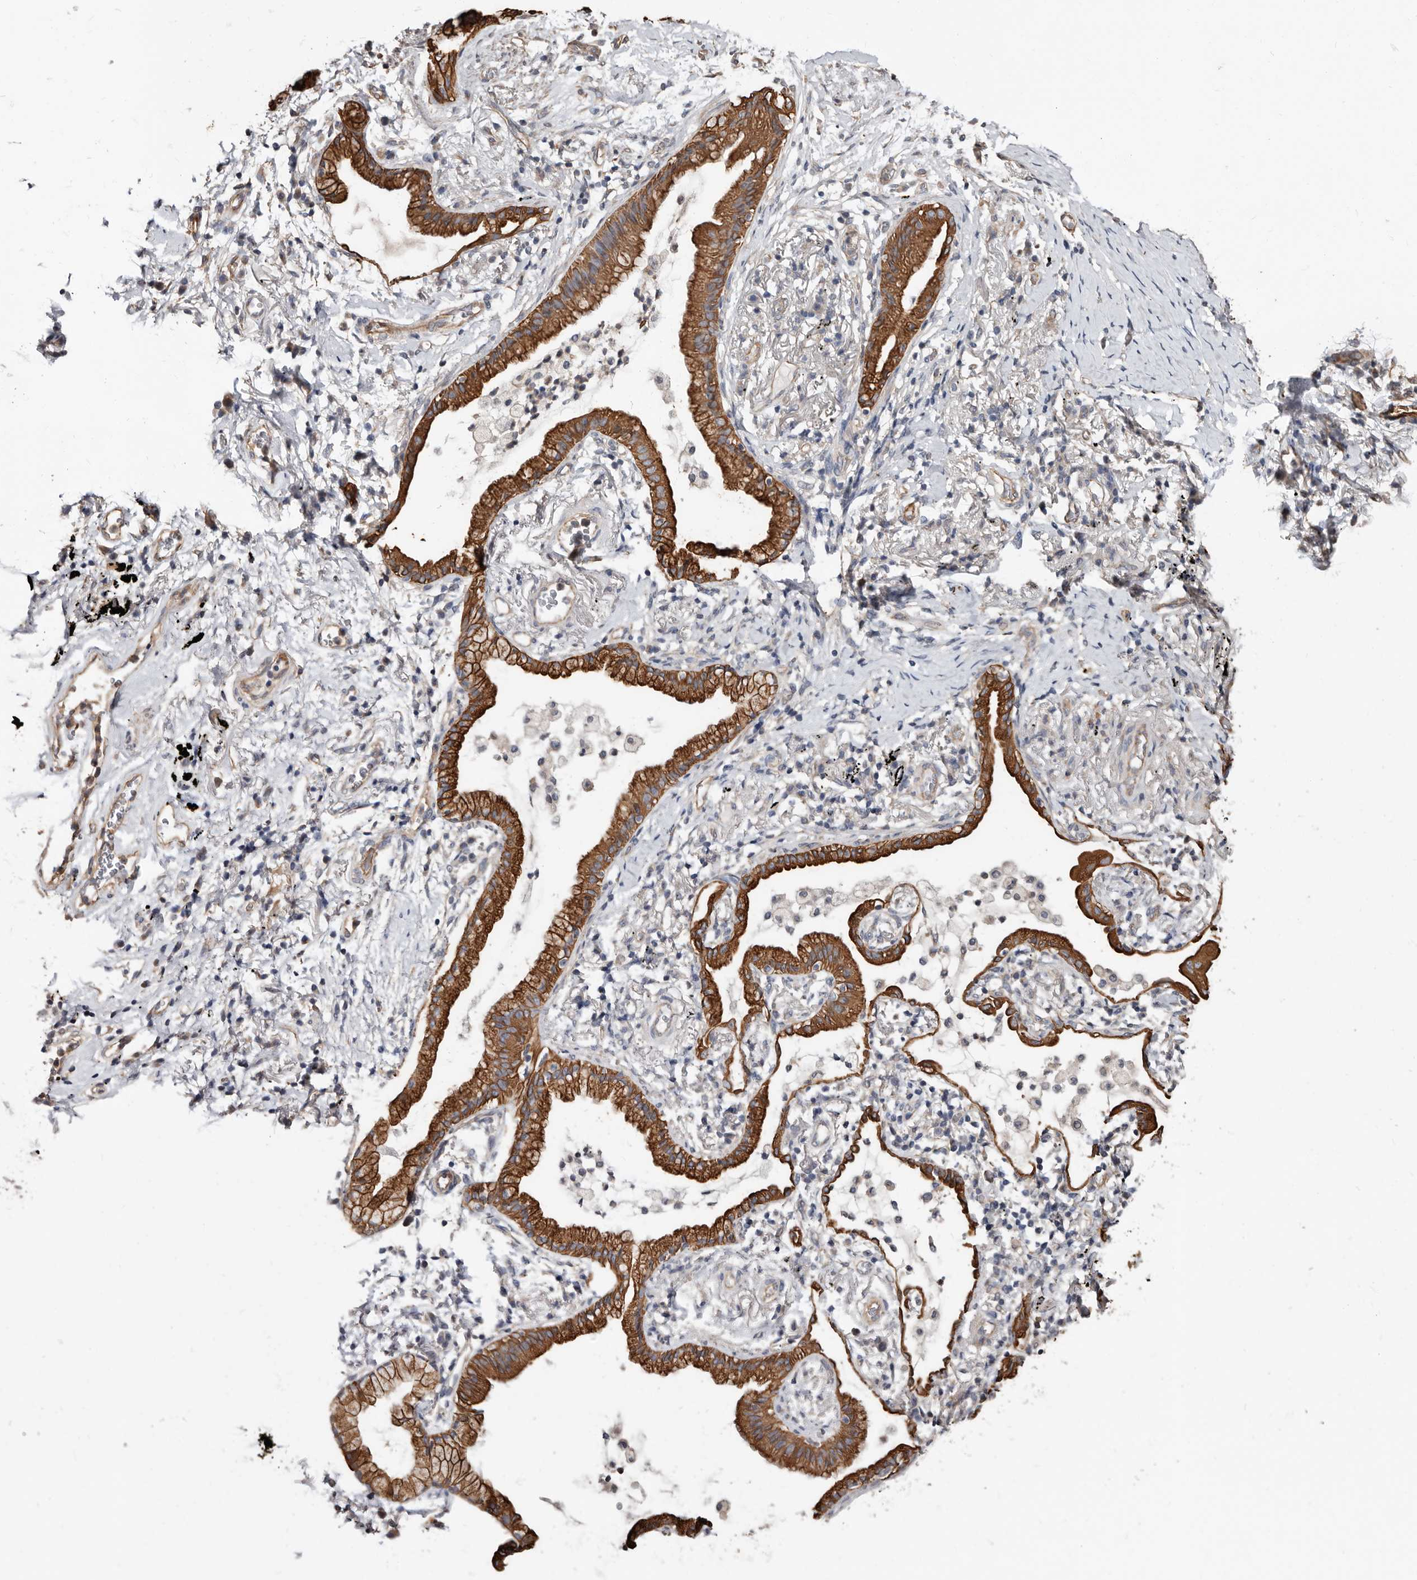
{"staining": {"intensity": "strong", "quantity": ">75%", "location": "cytoplasmic/membranous"}, "tissue": "lung cancer", "cell_type": "Tumor cells", "image_type": "cancer", "snomed": [{"axis": "morphology", "description": "Adenocarcinoma, NOS"}, {"axis": "topography", "description": "Lung"}], "caption": "Lung cancer (adenocarcinoma) stained with DAB immunohistochemistry reveals high levels of strong cytoplasmic/membranous positivity in approximately >75% of tumor cells. (DAB IHC, brown staining for protein, blue staining for nuclei).", "gene": "MRPL18", "patient": {"sex": "female", "age": 70}}